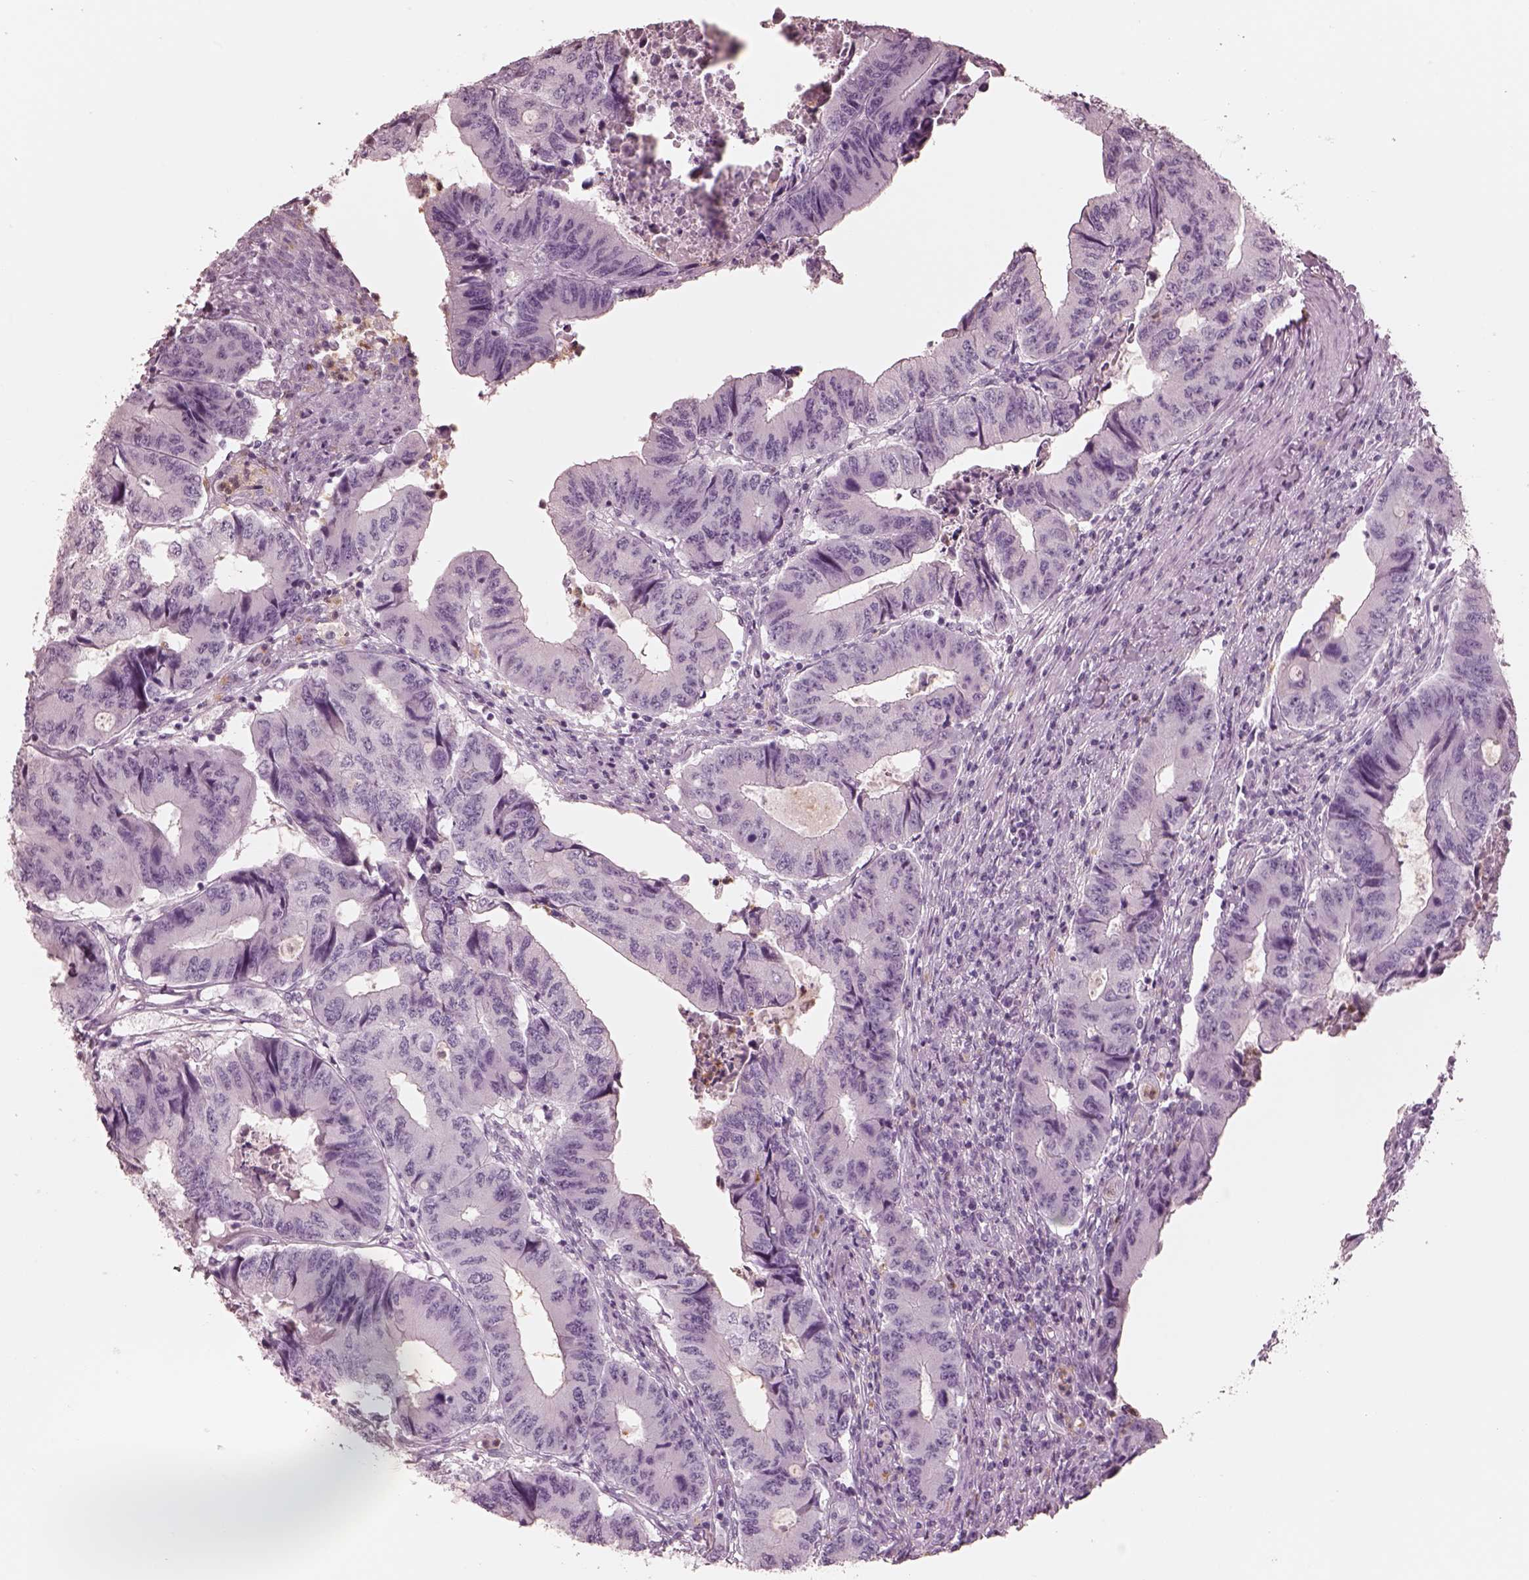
{"staining": {"intensity": "negative", "quantity": "none", "location": "none"}, "tissue": "colorectal cancer", "cell_type": "Tumor cells", "image_type": "cancer", "snomed": [{"axis": "morphology", "description": "Adenocarcinoma, NOS"}, {"axis": "topography", "description": "Colon"}], "caption": "IHC photomicrograph of neoplastic tissue: colorectal cancer (adenocarcinoma) stained with DAB (3,3'-diaminobenzidine) shows no significant protein expression in tumor cells. The staining was performed using DAB to visualize the protein expression in brown, while the nuclei were stained in blue with hematoxylin (Magnification: 20x).", "gene": "ELANE", "patient": {"sex": "male", "age": 53}}